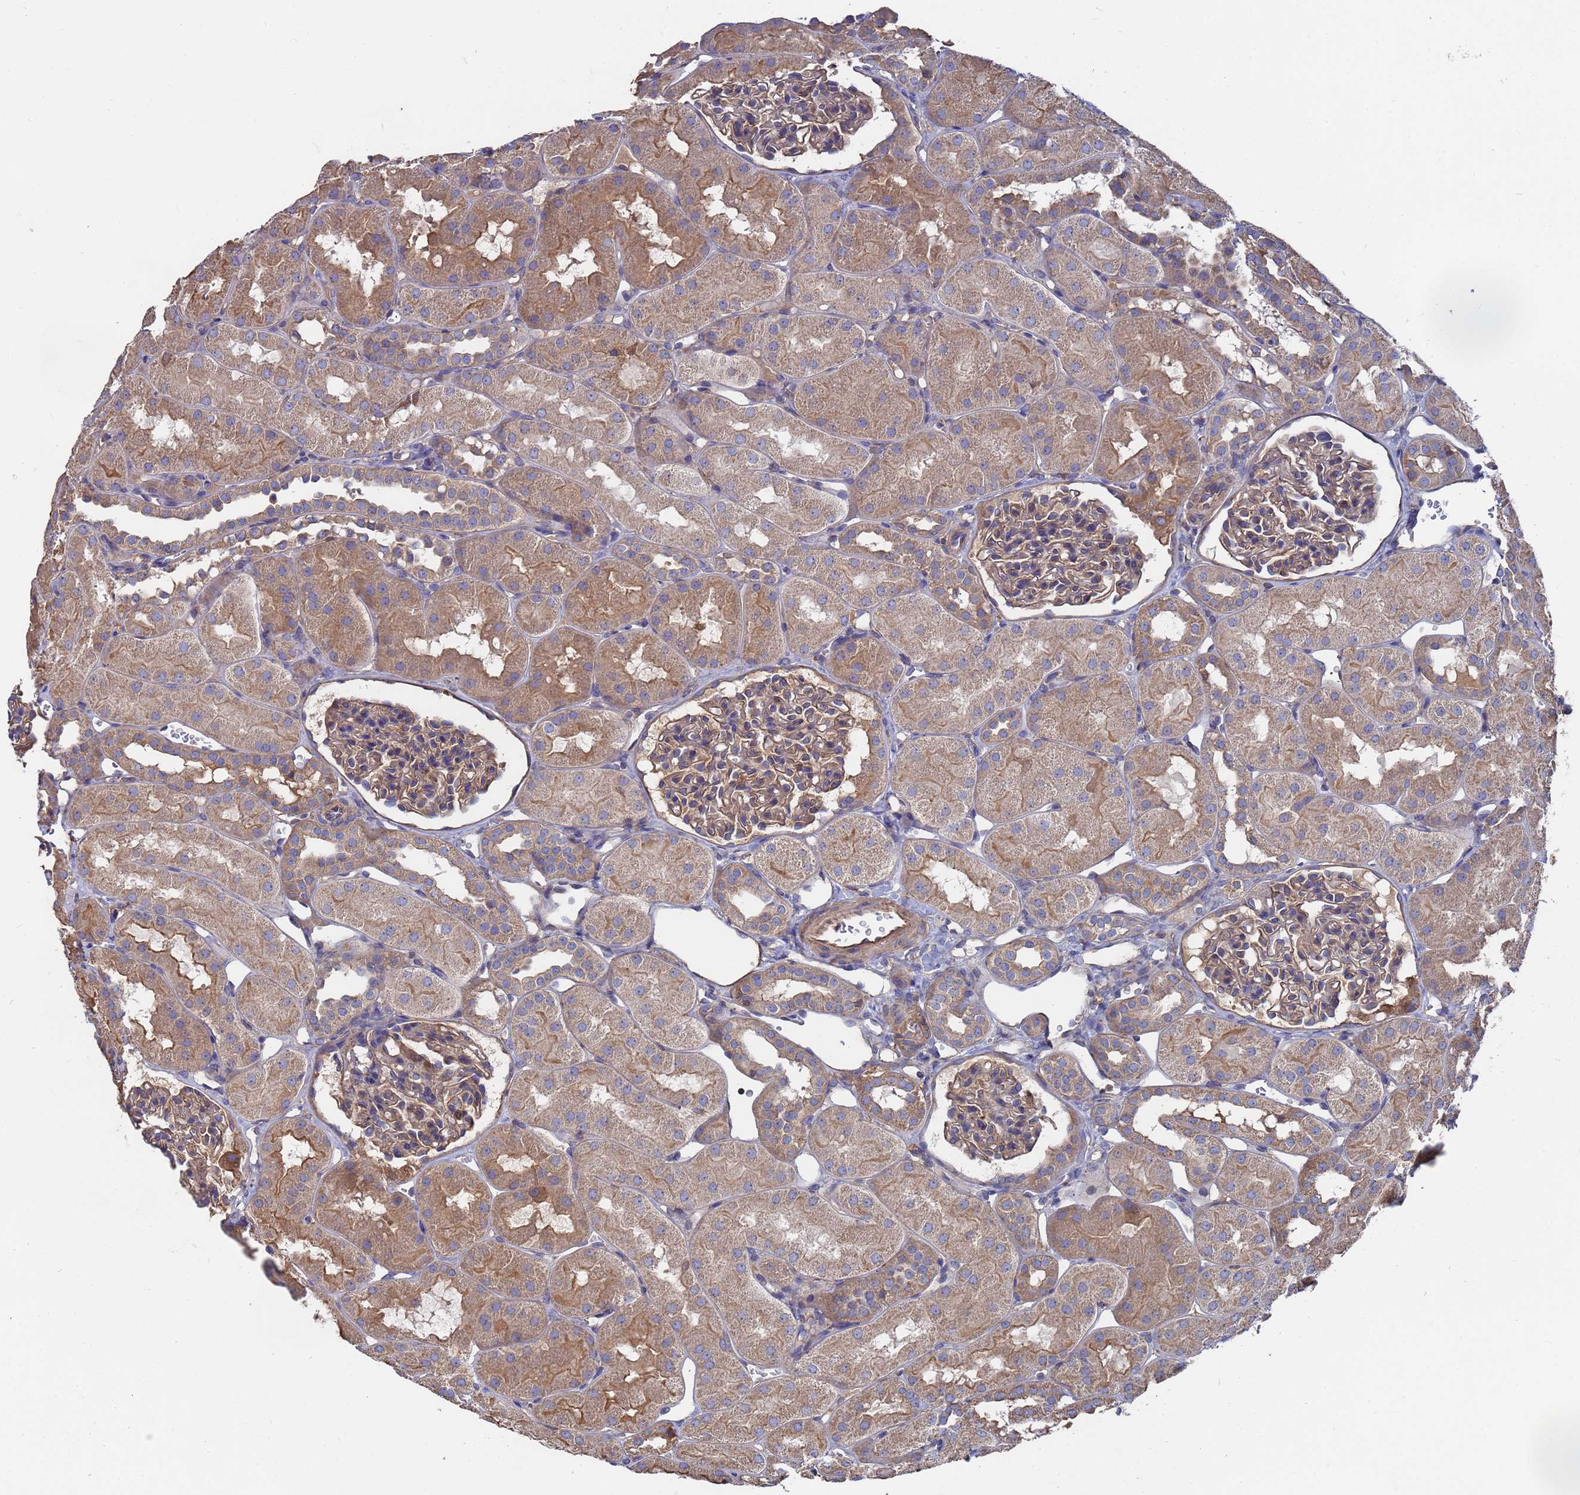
{"staining": {"intensity": "moderate", "quantity": "25%-75%", "location": "cytoplasmic/membranous"}, "tissue": "kidney", "cell_type": "Cells in glomeruli", "image_type": "normal", "snomed": [{"axis": "morphology", "description": "Normal tissue, NOS"}, {"axis": "topography", "description": "Kidney"}, {"axis": "topography", "description": "Urinary bladder"}], "caption": "Benign kidney exhibits moderate cytoplasmic/membranous expression in about 25%-75% of cells in glomeruli, visualized by immunohistochemistry. Using DAB (3,3'-diaminobenzidine) (brown) and hematoxylin (blue) stains, captured at high magnification using brightfield microscopy.", "gene": "PYCR1", "patient": {"sex": "male", "age": 16}}